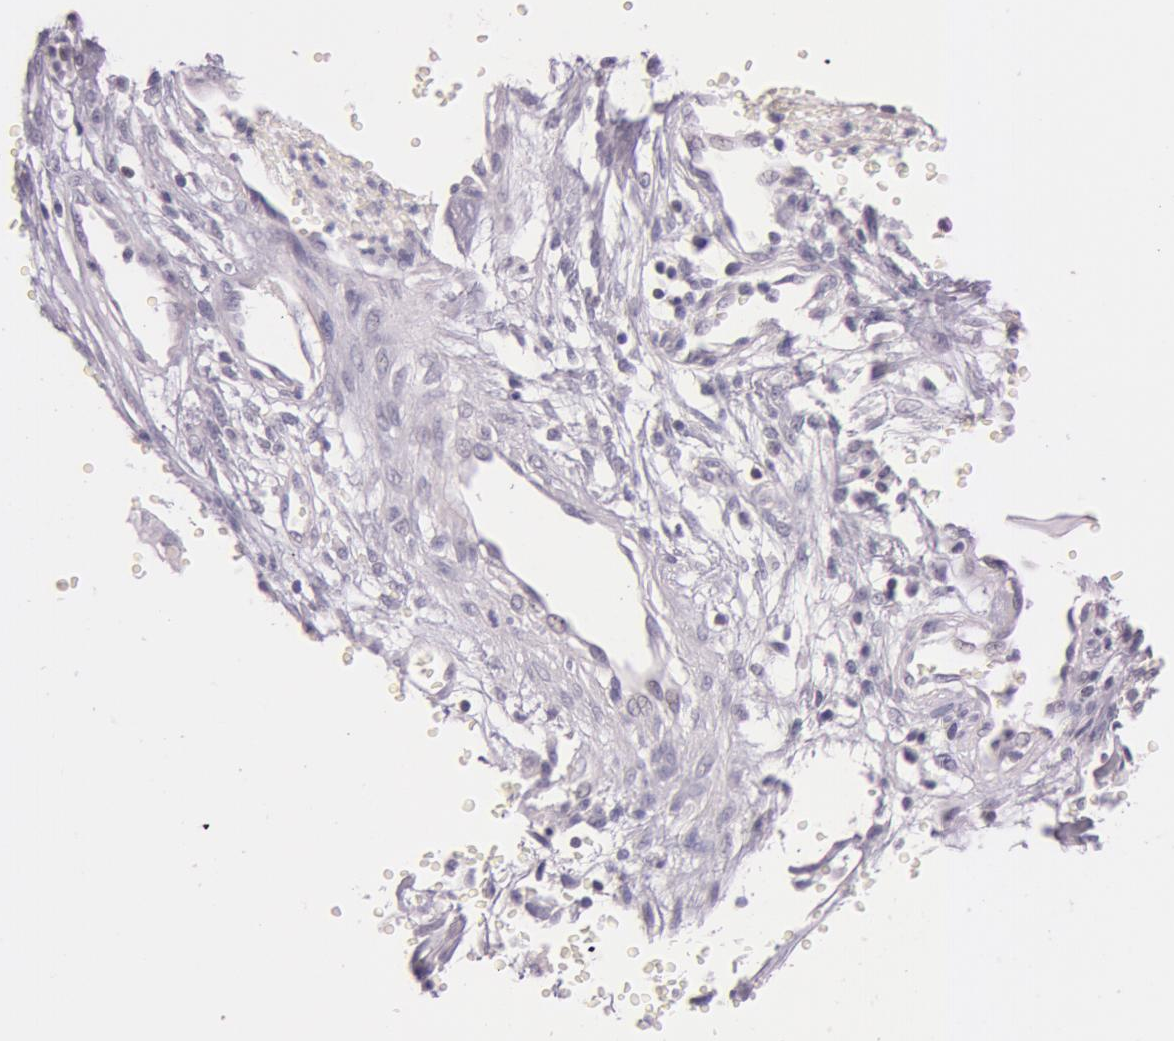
{"staining": {"intensity": "moderate", "quantity": ">75%", "location": "cytoplasmic/membranous"}, "tissue": "cervical cancer", "cell_type": "Tumor cells", "image_type": "cancer", "snomed": [{"axis": "morphology", "description": "Normal tissue, NOS"}, {"axis": "morphology", "description": "Squamous cell carcinoma, NOS"}, {"axis": "topography", "description": "Cervix"}], "caption": "Cervical squamous cell carcinoma stained with a protein marker demonstrates moderate staining in tumor cells.", "gene": "FBL", "patient": {"sex": "female", "age": 45}}